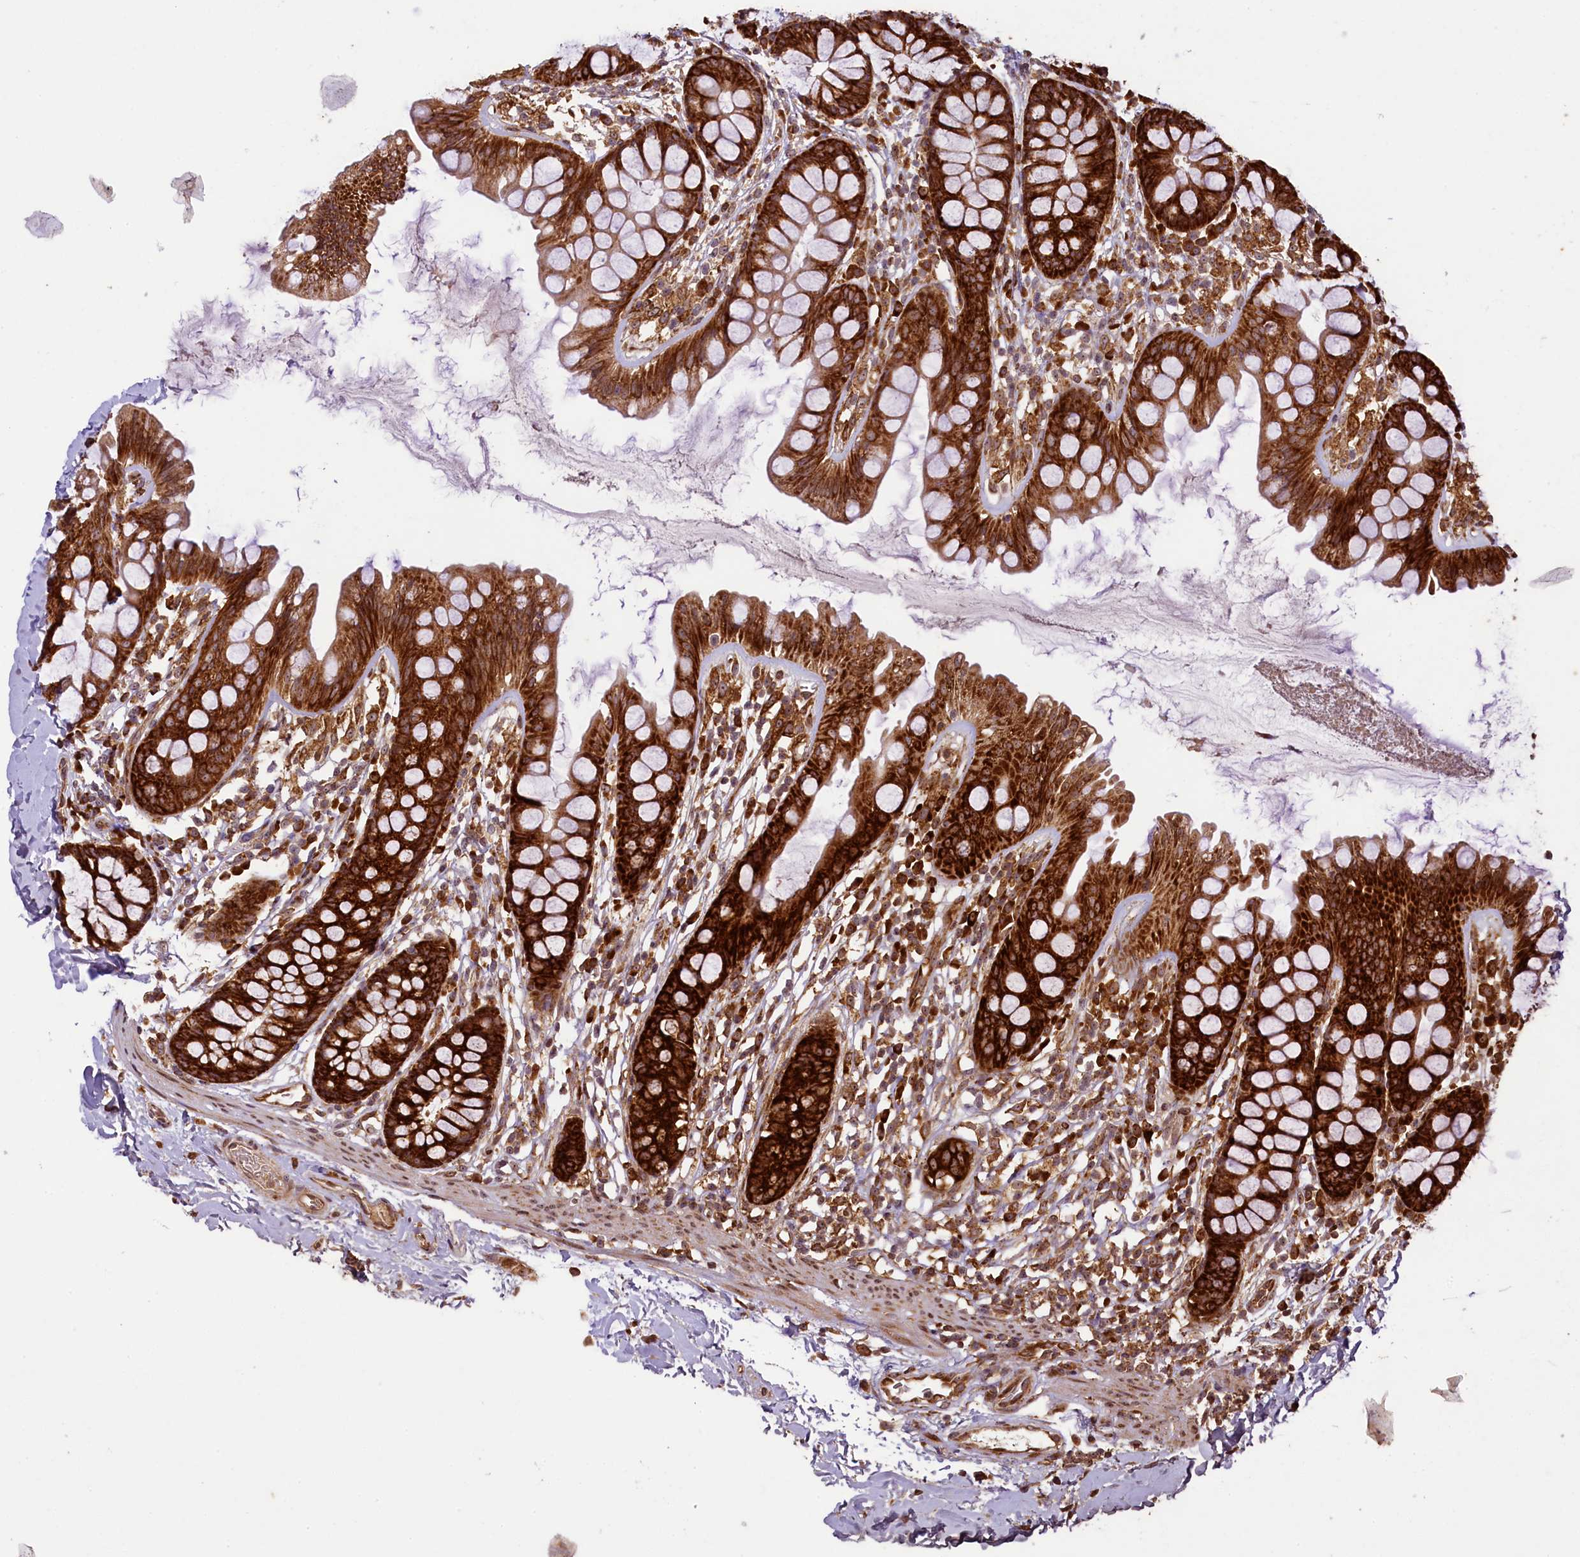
{"staining": {"intensity": "moderate", "quantity": ">75%", "location": "cytoplasmic/membranous,nuclear"}, "tissue": "colon", "cell_type": "Endothelial cells", "image_type": "normal", "snomed": [{"axis": "morphology", "description": "Normal tissue, NOS"}, {"axis": "topography", "description": "Colon"}], "caption": "Immunohistochemical staining of unremarkable colon shows medium levels of moderate cytoplasmic/membranous,nuclear positivity in approximately >75% of endothelial cells.", "gene": "LARP4", "patient": {"sex": "female", "age": 62}}